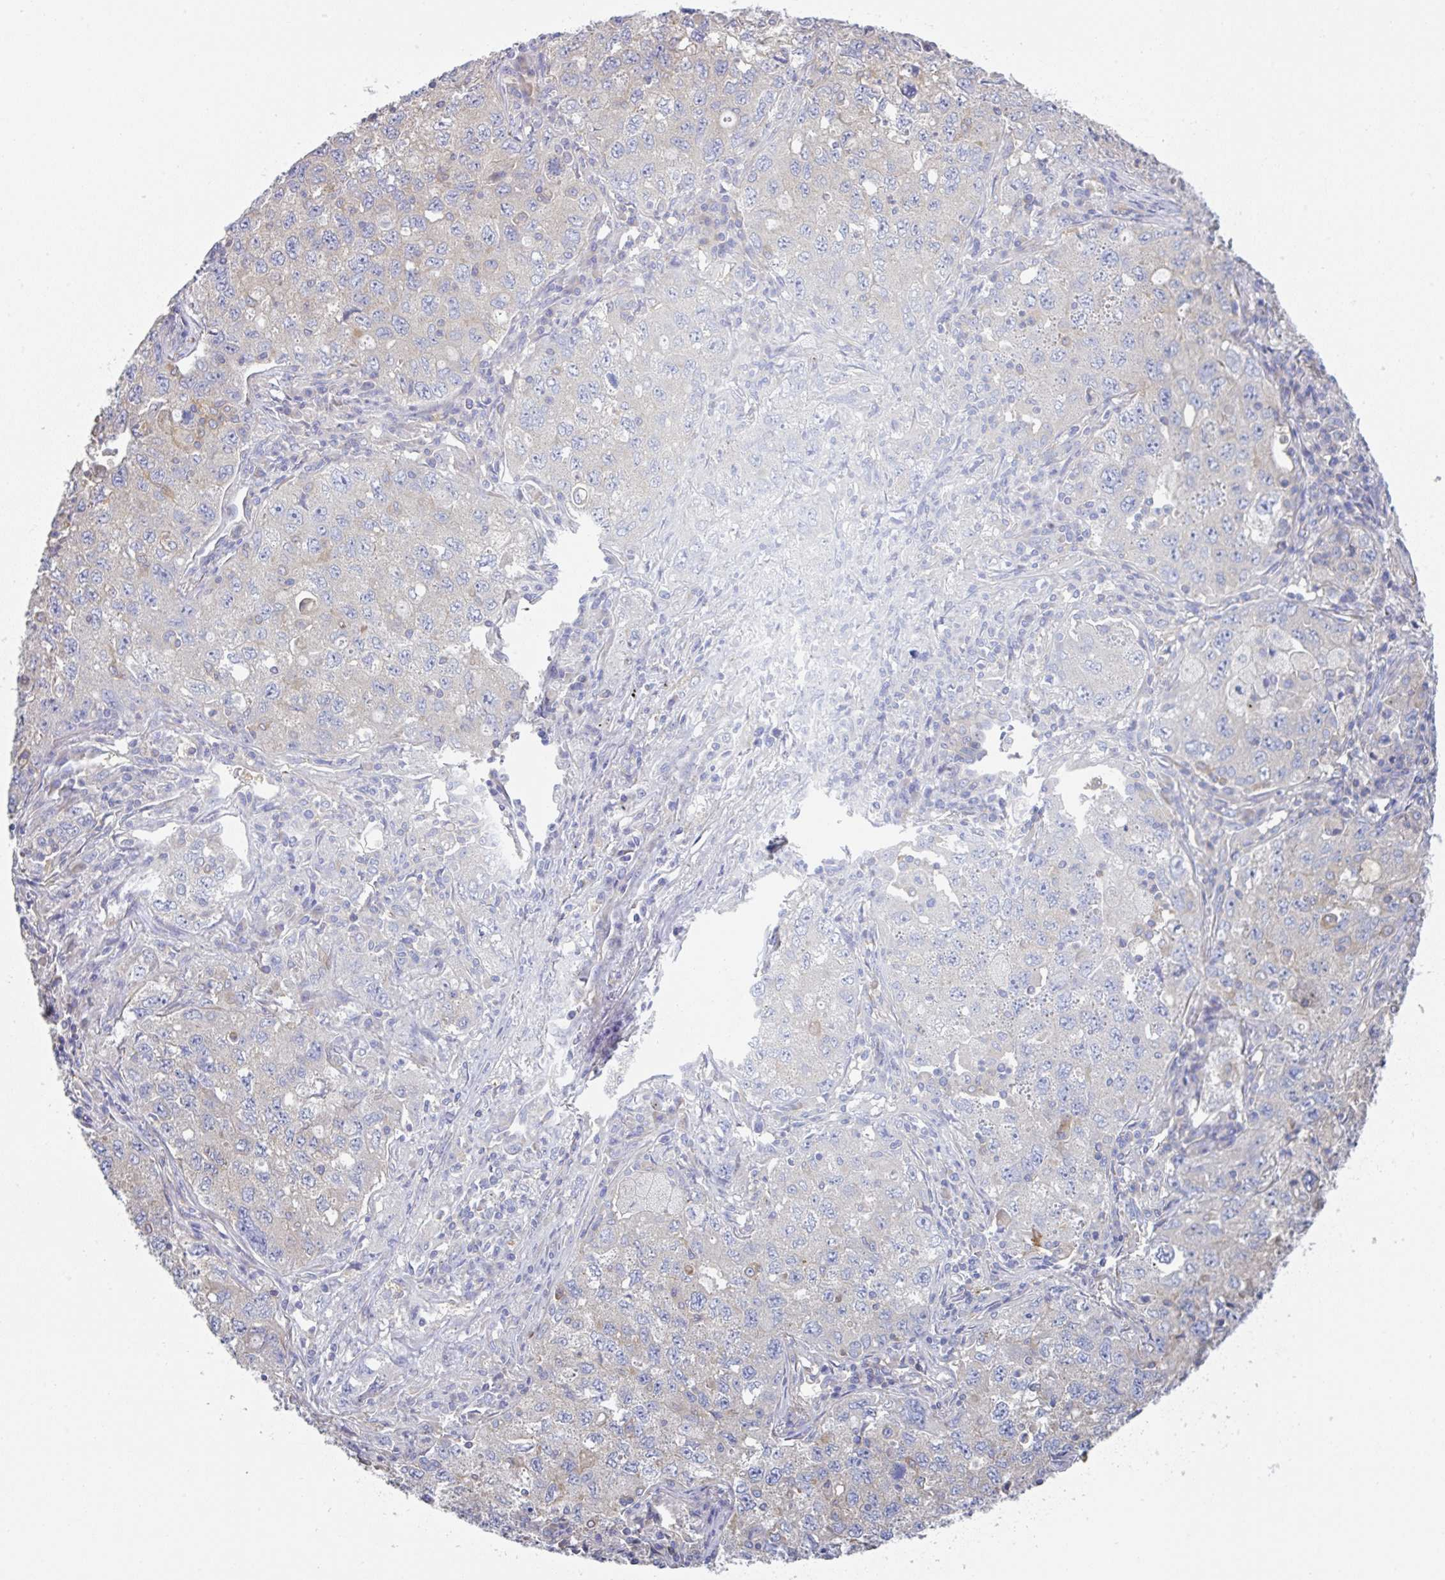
{"staining": {"intensity": "negative", "quantity": "none", "location": "none"}, "tissue": "lung cancer", "cell_type": "Tumor cells", "image_type": "cancer", "snomed": [{"axis": "morphology", "description": "Adenocarcinoma, NOS"}, {"axis": "topography", "description": "Lung"}], "caption": "Photomicrograph shows no significant protein positivity in tumor cells of adenocarcinoma (lung).", "gene": "AMPD2", "patient": {"sex": "female", "age": 57}}